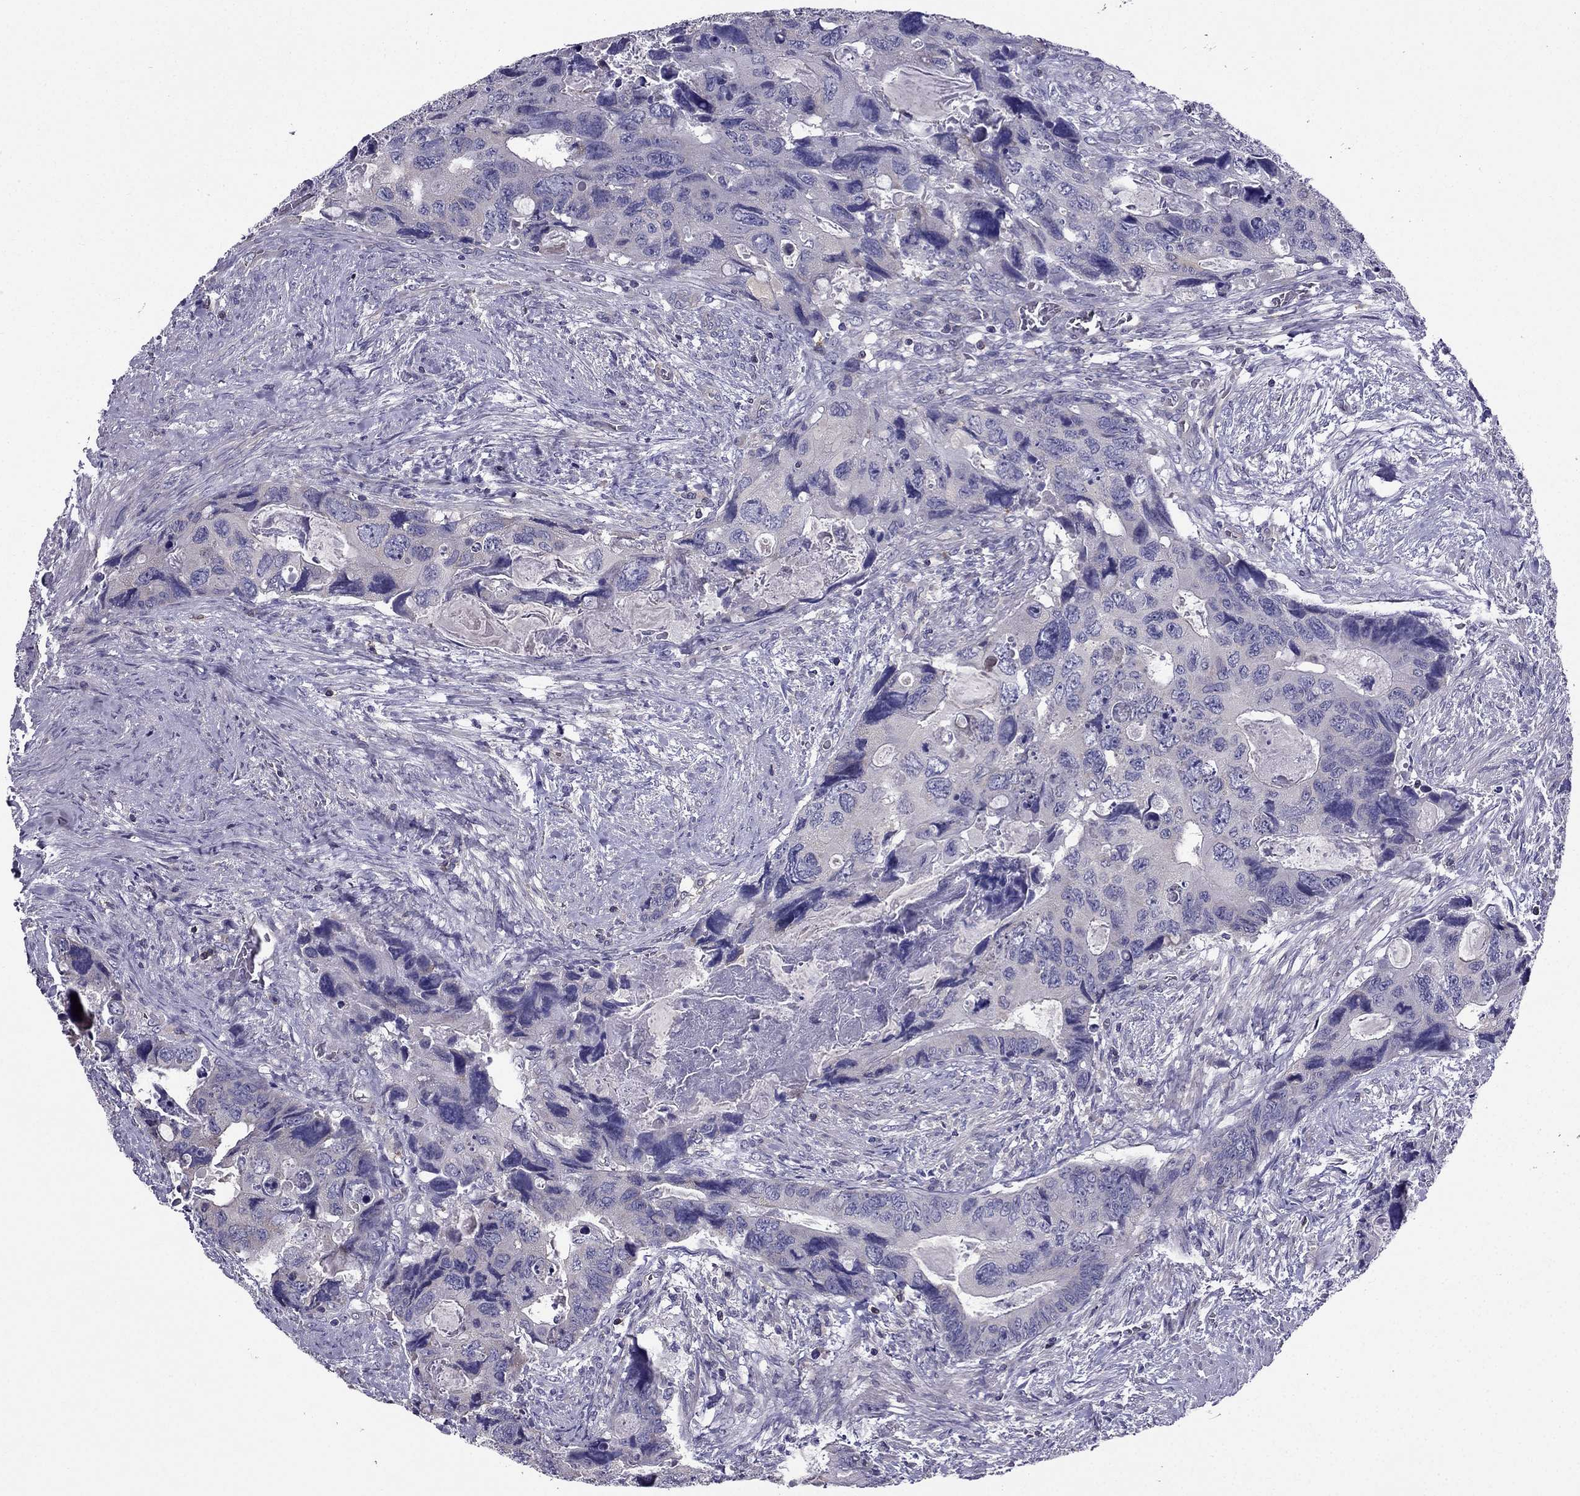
{"staining": {"intensity": "negative", "quantity": "none", "location": "none"}, "tissue": "colorectal cancer", "cell_type": "Tumor cells", "image_type": "cancer", "snomed": [{"axis": "morphology", "description": "Adenocarcinoma, NOS"}, {"axis": "topography", "description": "Rectum"}], "caption": "A high-resolution photomicrograph shows IHC staining of colorectal adenocarcinoma, which reveals no significant positivity in tumor cells.", "gene": "AAK1", "patient": {"sex": "male", "age": 62}}